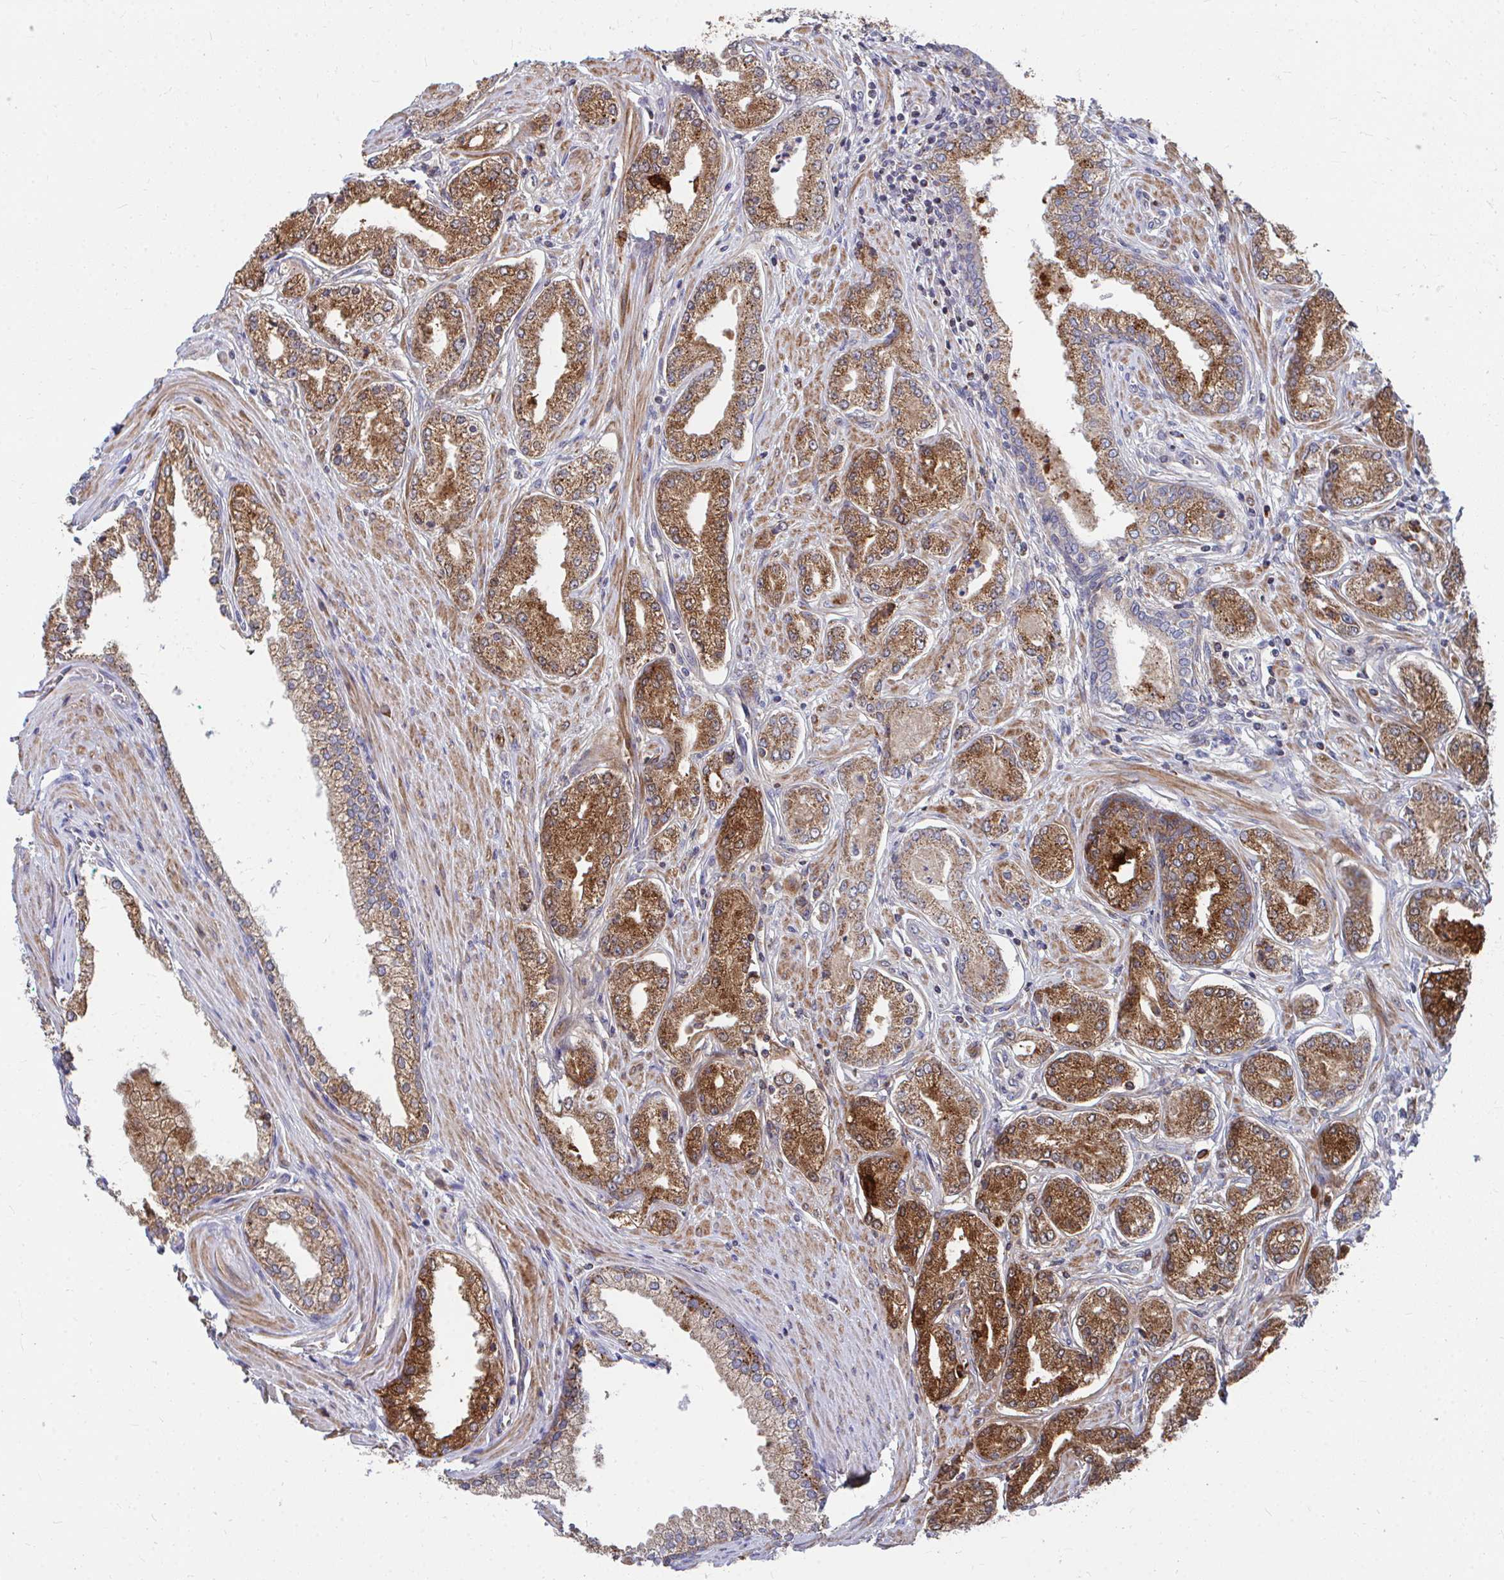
{"staining": {"intensity": "strong", "quantity": ">75%", "location": "cytoplasmic/membranous"}, "tissue": "prostate cancer", "cell_type": "Tumor cells", "image_type": "cancer", "snomed": [{"axis": "morphology", "description": "Adenocarcinoma, High grade"}, {"axis": "topography", "description": "Prostate"}], "caption": "This is an image of immunohistochemistry (IHC) staining of prostate cancer, which shows strong staining in the cytoplasmic/membranous of tumor cells.", "gene": "PEX3", "patient": {"sex": "male", "age": 66}}